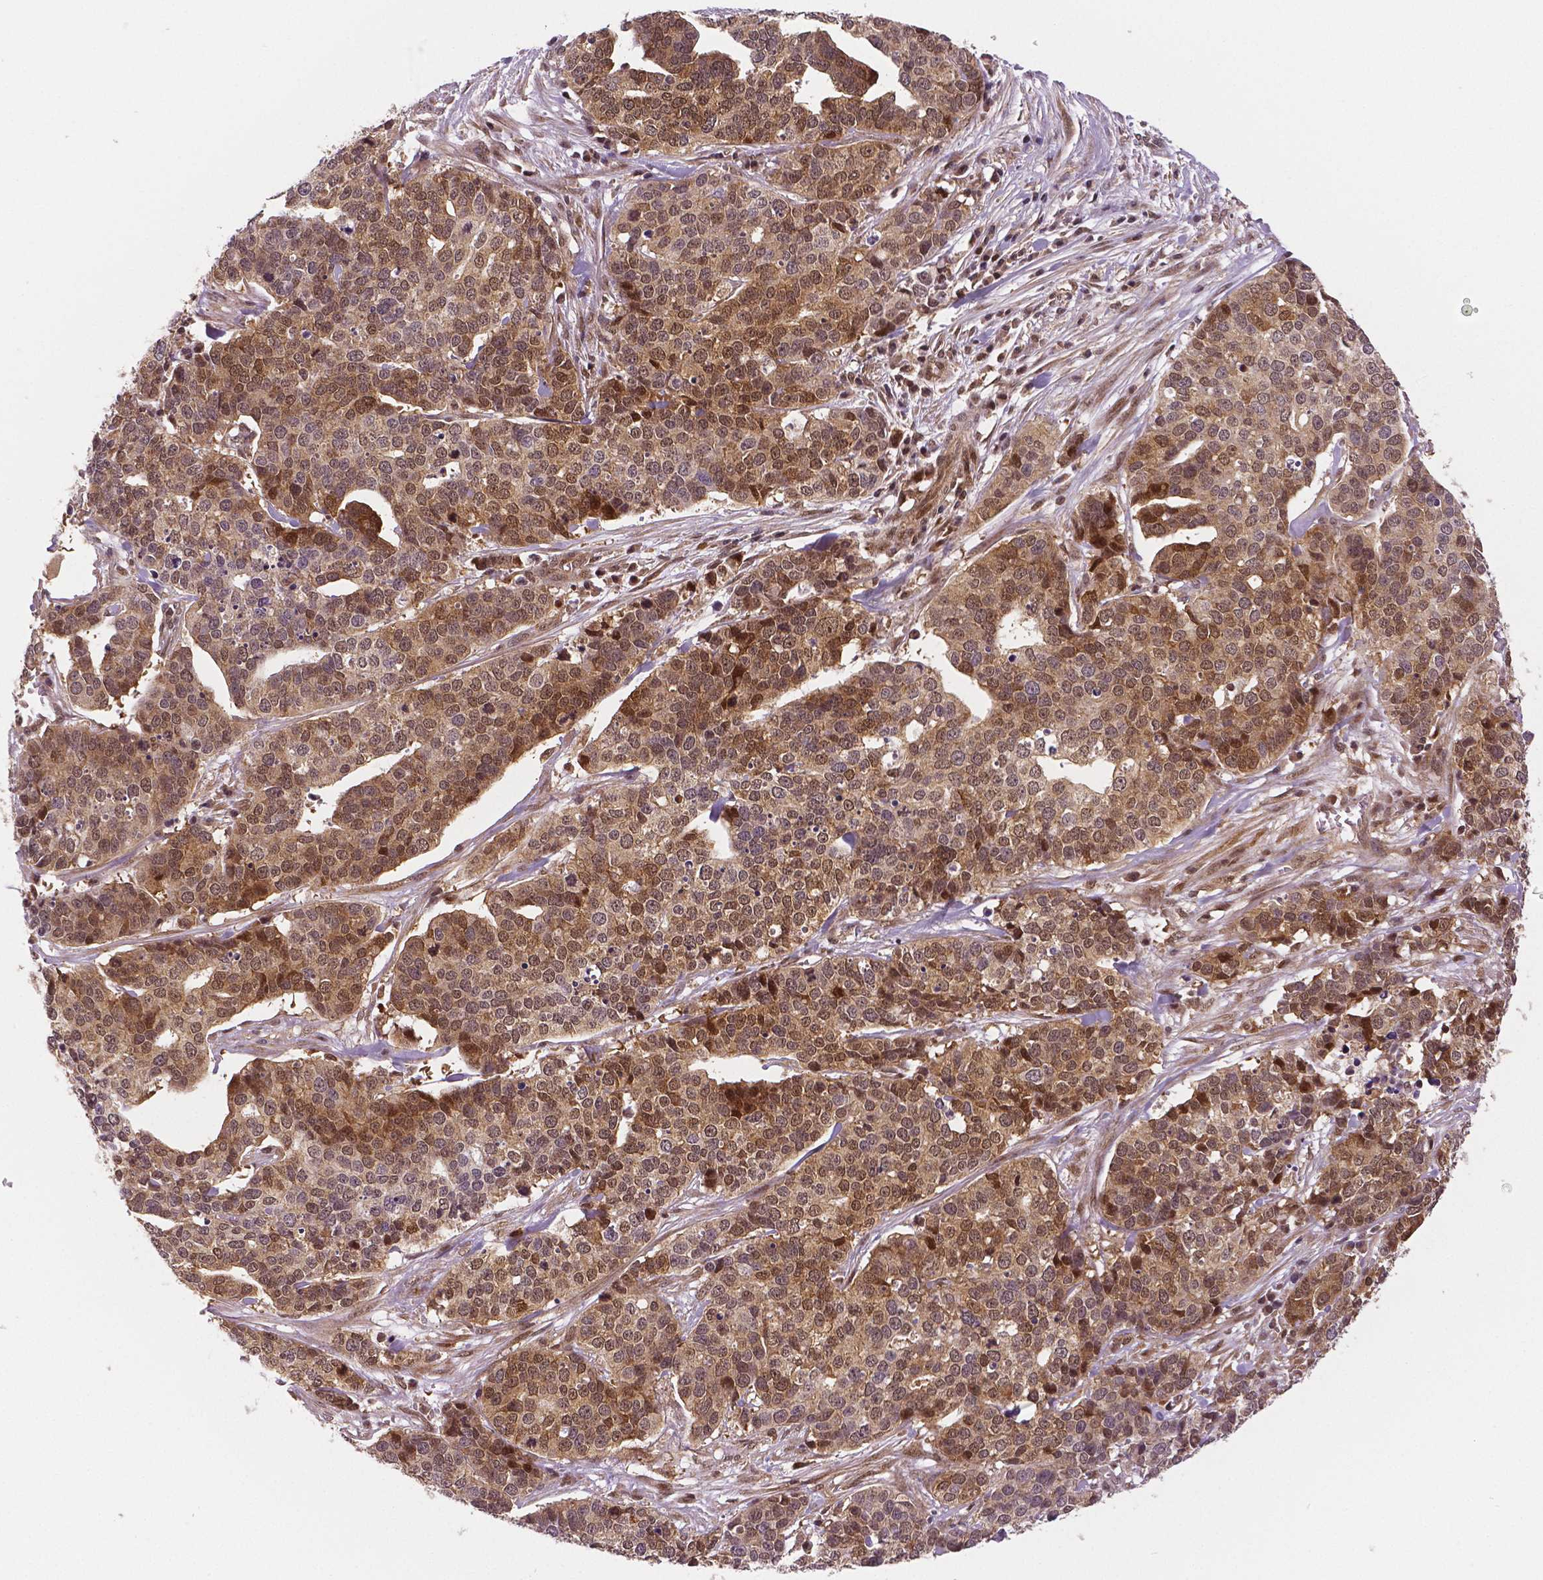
{"staining": {"intensity": "moderate", "quantity": ">75%", "location": "cytoplasmic/membranous,nuclear"}, "tissue": "ovarian cancer", "cell_type": "Tumor cells", "image_type": "cancer", "snomed": [{"axis": "morphology", "description": "Carcinoma, endometroid"}, {"axis": "topography", "description": "Ovary"}], "caption": "Immunohistochemical staining of endometroid carcinoma (ovarian) exhibits medium levels of moderate cytoplasmic/membranous and nuclear staining in about >75% of tumor cells.", "gene": "STAT3", "patient": {"sex": "female", "age": 65}}